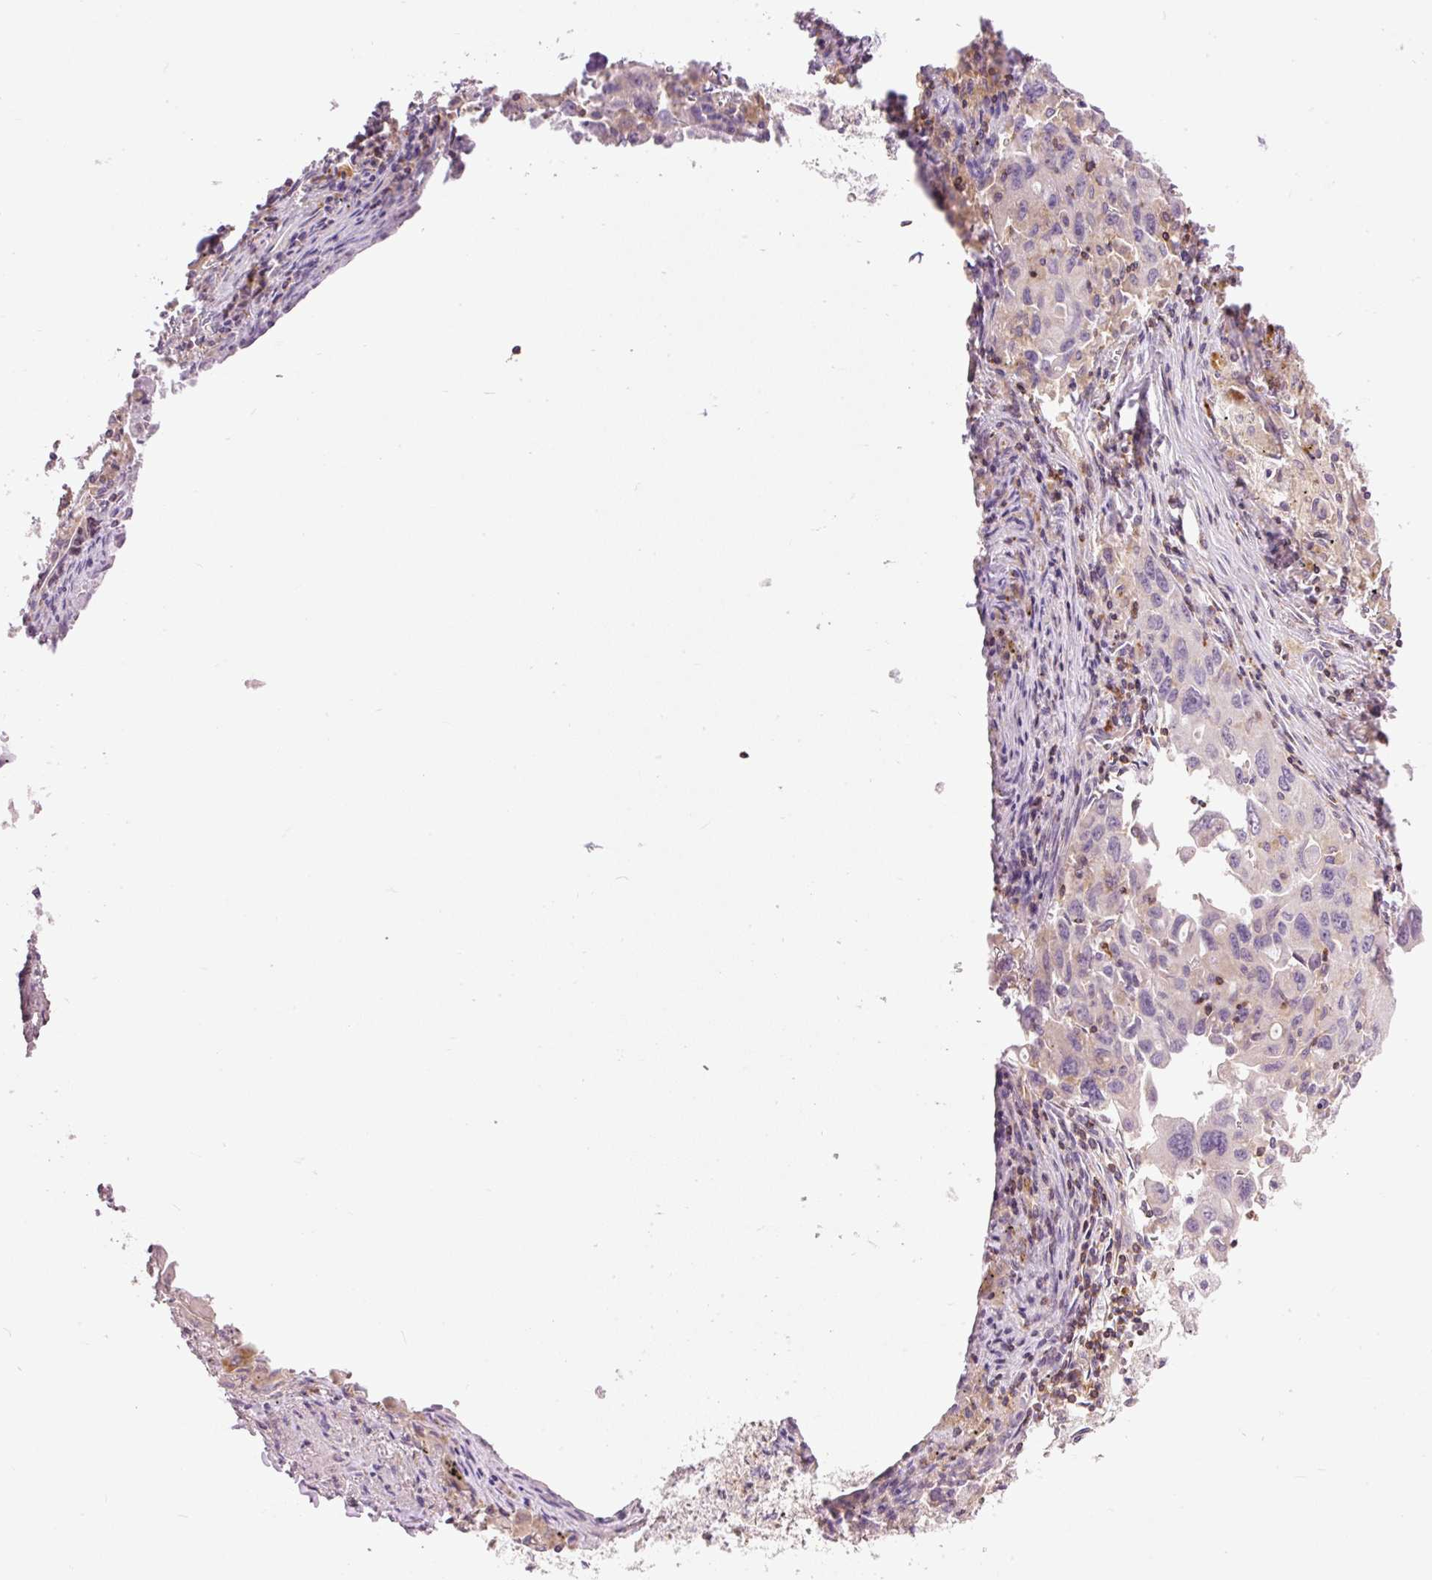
{"staining": {"intensity": "weak", "quantity": "<25%", "location": "cytoplasmic/membranous"}, "tissue": "lung cancer", "cell_type": "Tumor cells", "image_type": "cancer", "snomed": [{"axis": "morphology", "description": "Adenocarcinoma, NOS"}, {"axis": "morphology", "description": "Adenocarcinoma, metastatic, NOS"}, {"axis": "topography", "description": "Lymph node"}, {"axis": "topography", "description": "Lung"}], "caption": "An IHC histopathology image of metastatic adenocarcinoma (lung) is shown. There is no staining in tumor cells of metastatic adenocarcinoma (lung).", "gene": "DOK6", "patient": {"sex": "female", "age": 42}}